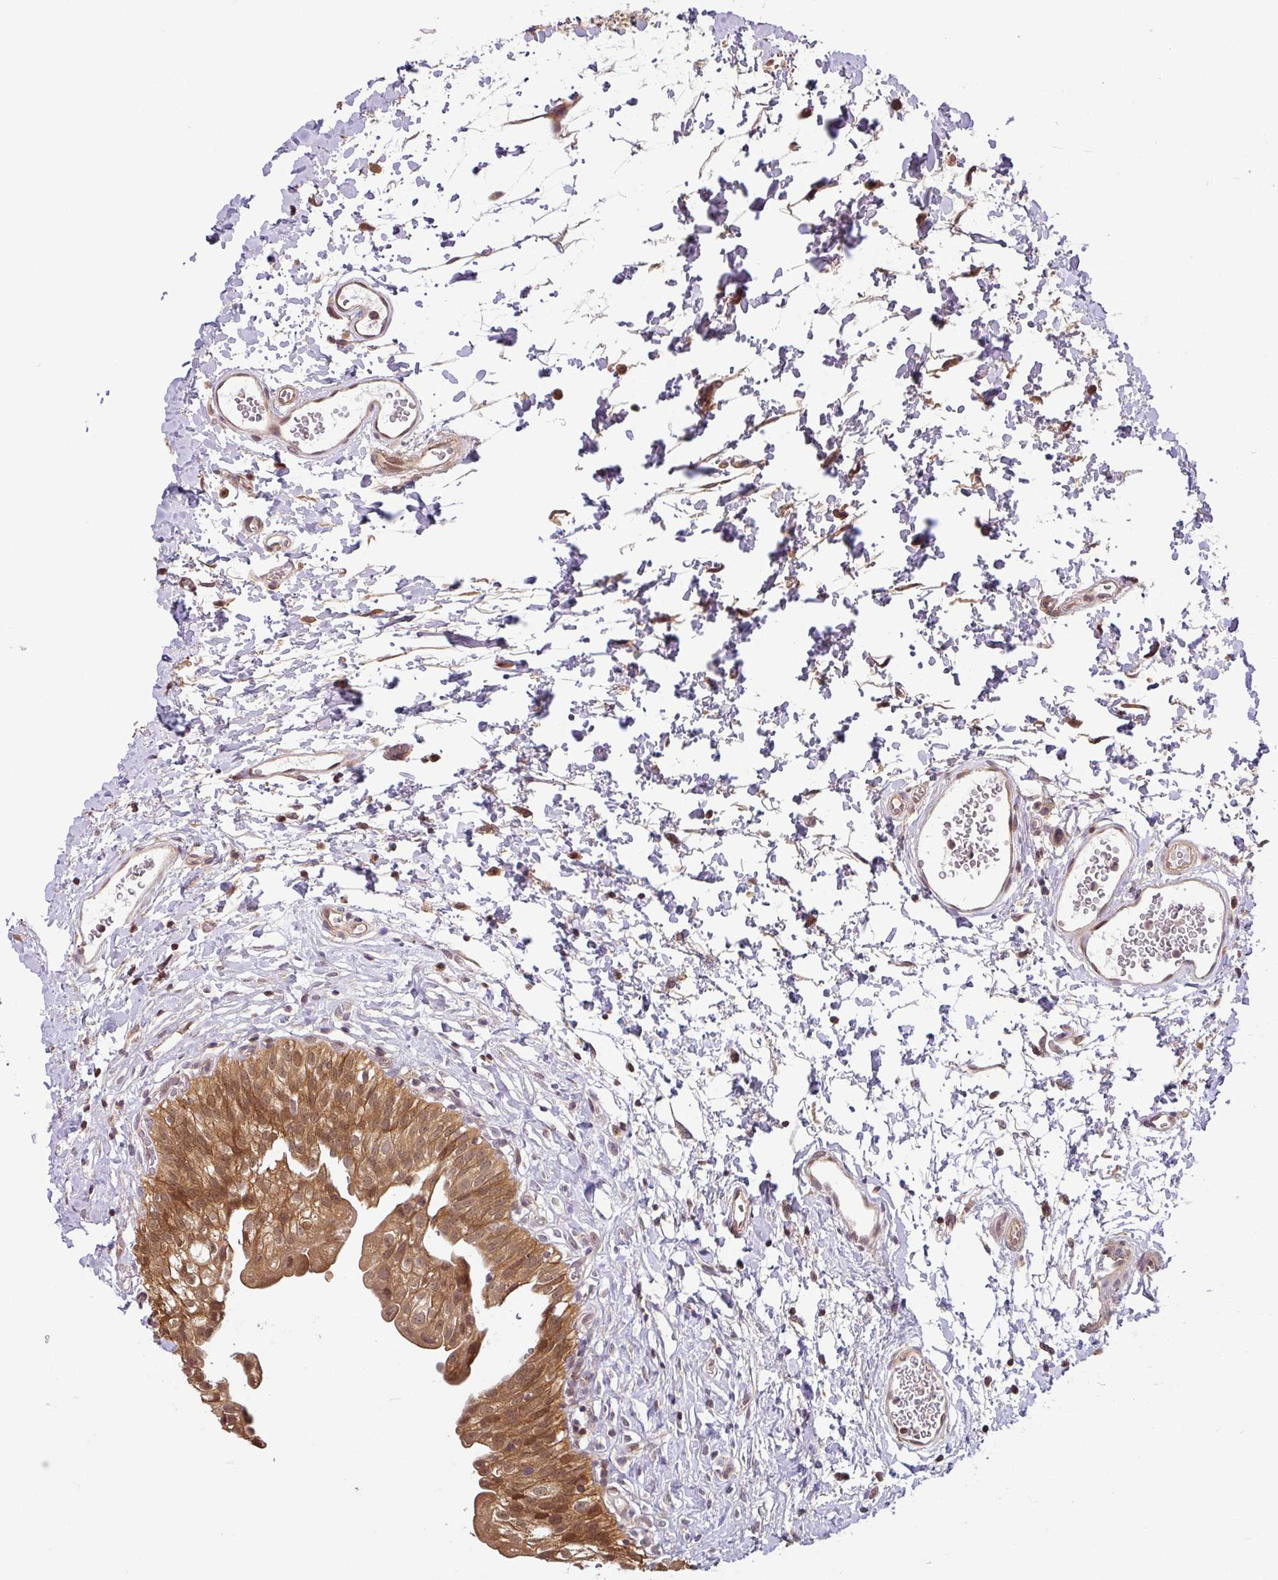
{"staining": {"intensity": "moderate", "quantity": ">75%", "location": "cytoplasmic/membranous,nuclear"}, "tissue": "urinary bladder", "cell_type": "Urothelial cells", "image_type": "normal", "snomed": [{"axis": "morphology", "description": "Normal tissue, NOS"}, {"axis": "topography", "description": "Urinary bladder"}], "caption": "A brown stain highlights moderate cytoplasmic/membranous,nuclear expression of a protein in urothelial cells of normal human urinary bladder. The staining was performed using DAB, with brown indicating positive protein expression. Nuclei are stained blue with hematoxylin.", "gene": "SHB", "patient": {"sex": "male", "age": 51}}